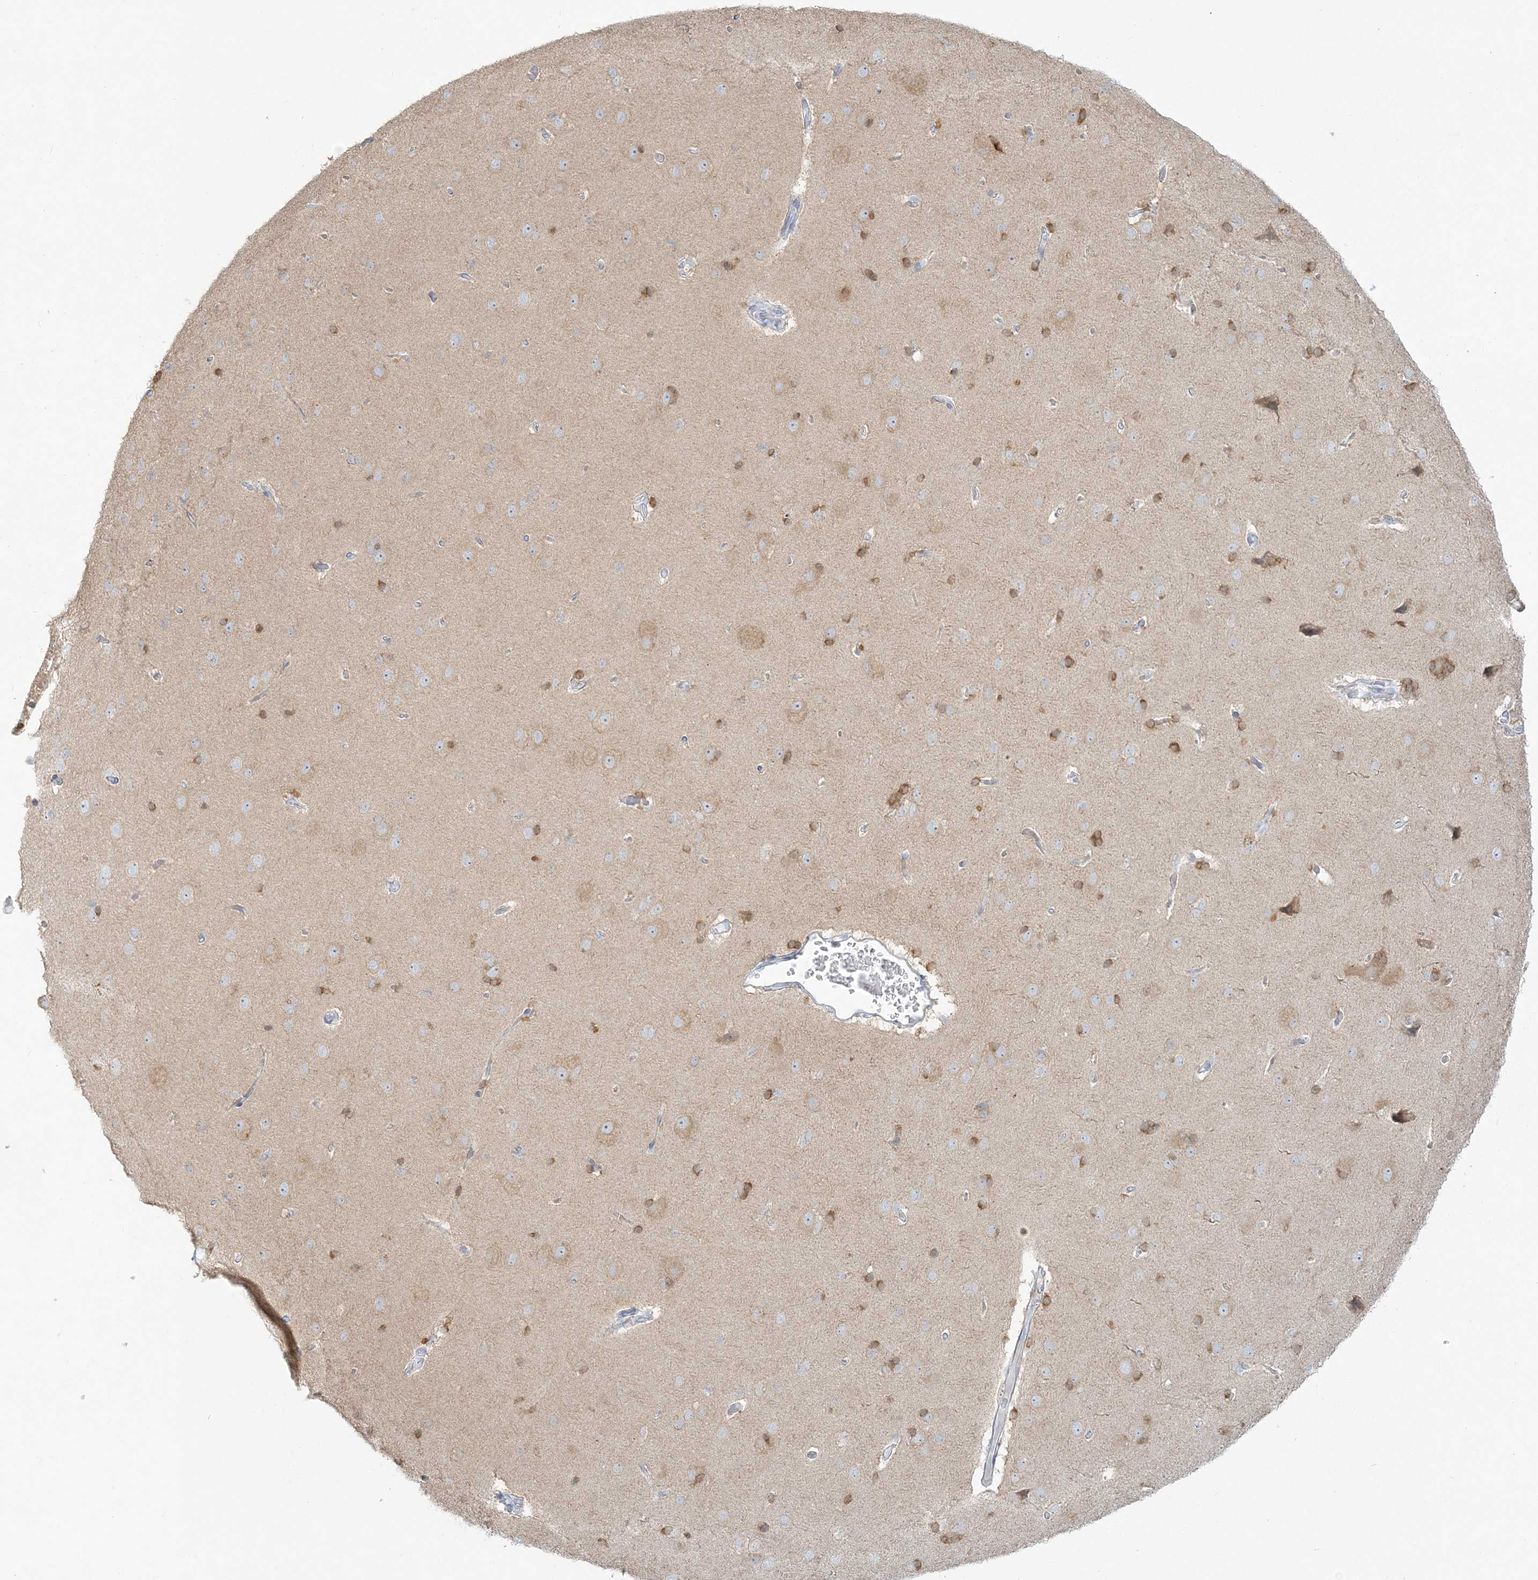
{"staining": {"intensity": "negative", "quantity": "none", "location": "none"}, "tissue": "cerebral cortex", "cell_type": "Endothelial cells", "image_type": "normal", "snomed": [{"axis": "morphology", "description": "Normal tissue, NOS"}, {"axis": "topography", "description": "Cerebral cortex"}], "caption": "This is an IHC micrograph of unremarkable cerebral cortex. There is no expression in endothelial cells.", "gene": "ENSG00000288637", "patient": {"sex": "male", "age": 62}}